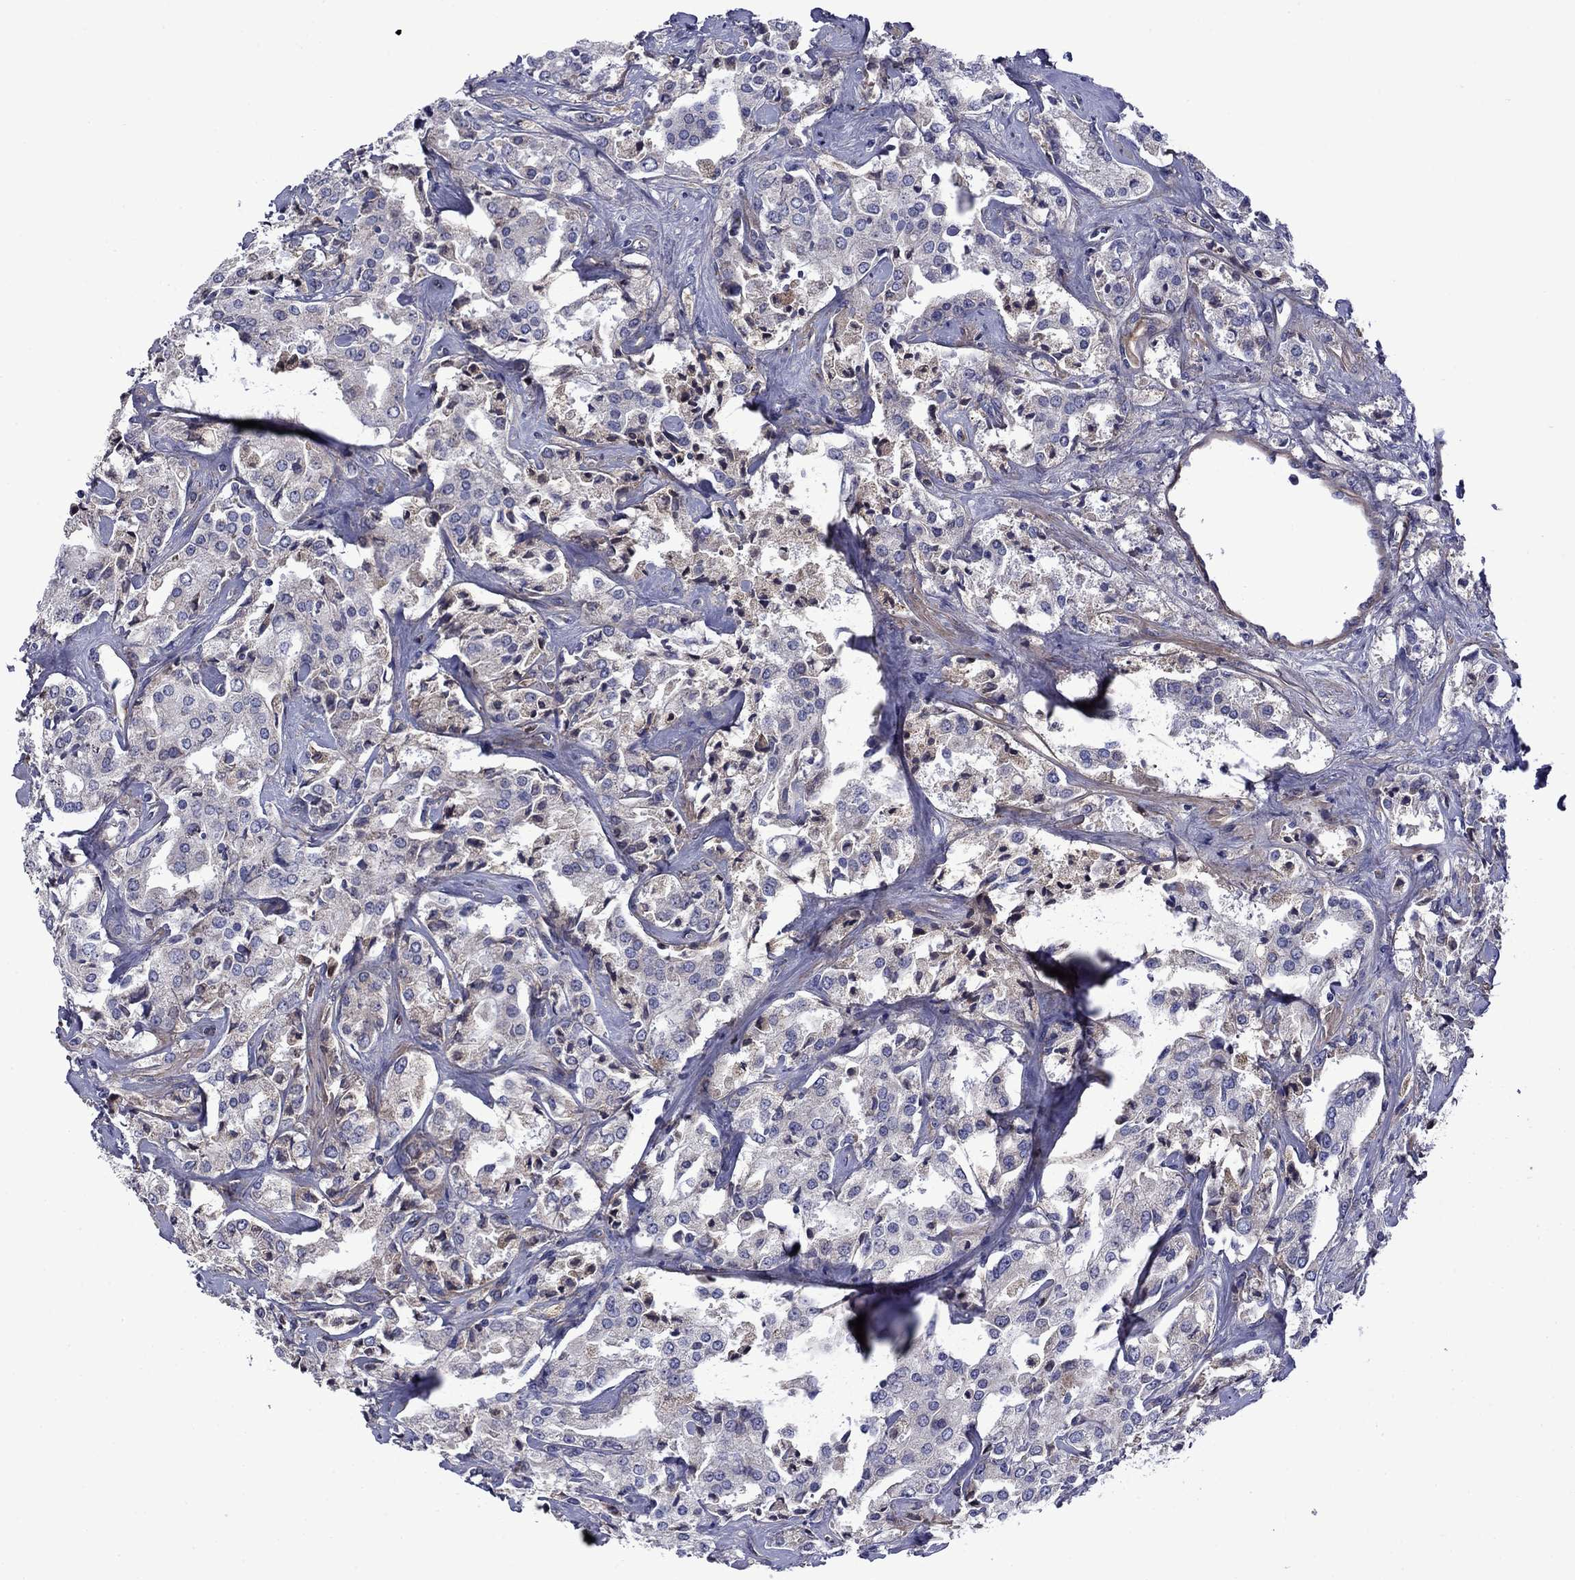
{"staining": {"intensity": "negative", "quantity": "none", "location": "none"}, "tissue": "prostate cancer", "cell_type": "Tumor cells", "image_type": "cancer", "snomed": [{"axis": "morphology", "description": "Adenocarcinoma, NOS"}, {"axis": "topography", "description": "Prostate"}], "caption": "This is a micrograph of IHC staining of prostate adenocarcinoma, which shows no expression in tumor cells.", "gene": "HSPG2", "patient": {"sex": "male", "age": 66}}